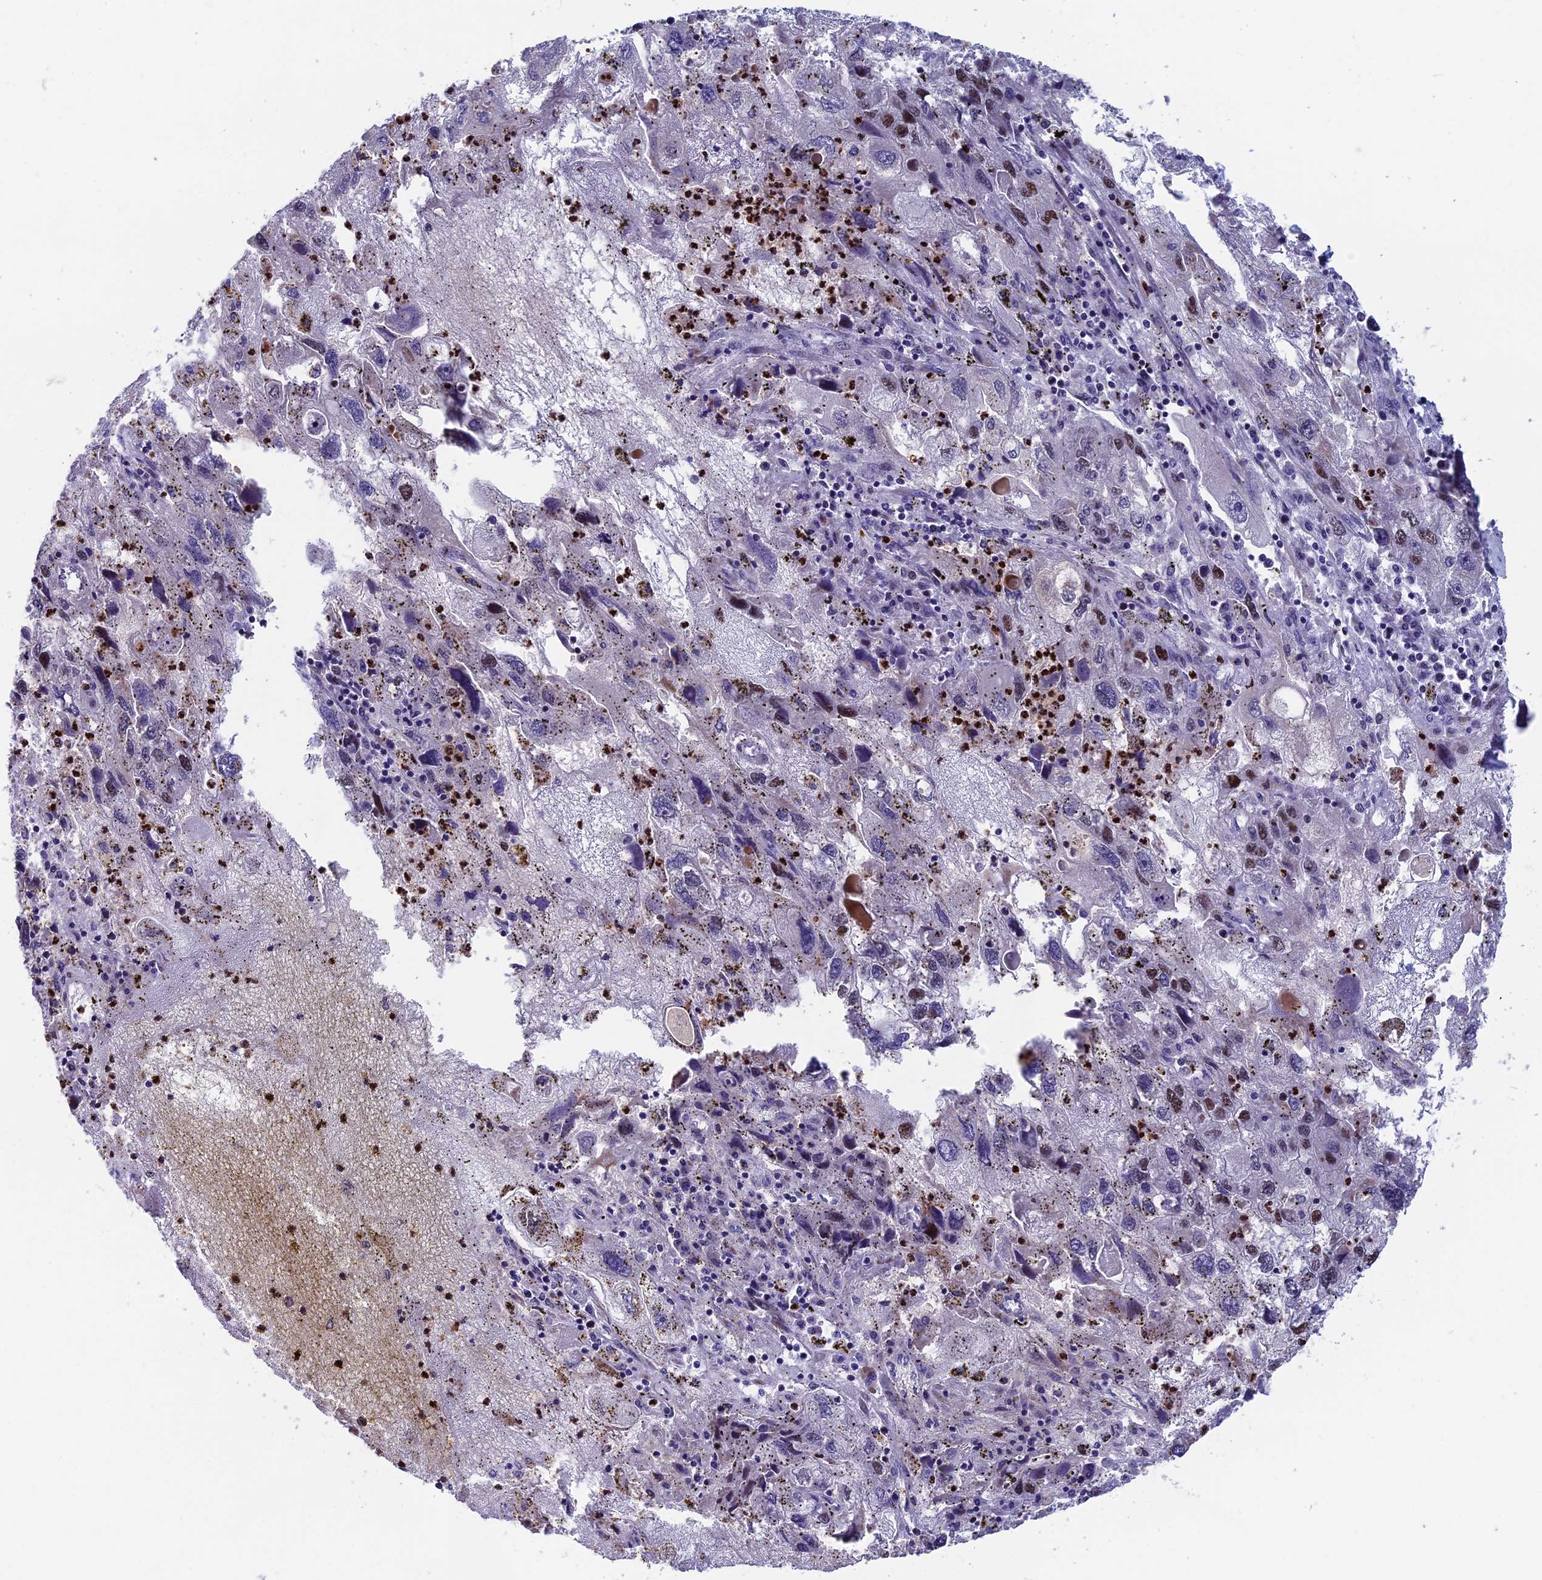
{"staining": {"intensity": "moderate", "quantity": "<25%", "location": "nuclear"}, "tissue": "endometrial cancer", "cell_type": "Tumor cells", "image_type": "cancer", "snomed": [{"axis": "morphology", "description": "Adenocarcinoma, NOS"}, {"axis": "topography", "description": "Endometrium"}], "caption": "Immunohistochemistry (IHC) image of adenocarcinoma (endometrial) stained for a protein (brown), which shows low levels of moderate nuclear positivity in approximately <25% of tumor cells.", "gene": "LIG1", "patient": {"sex": "female", "age": 49}}